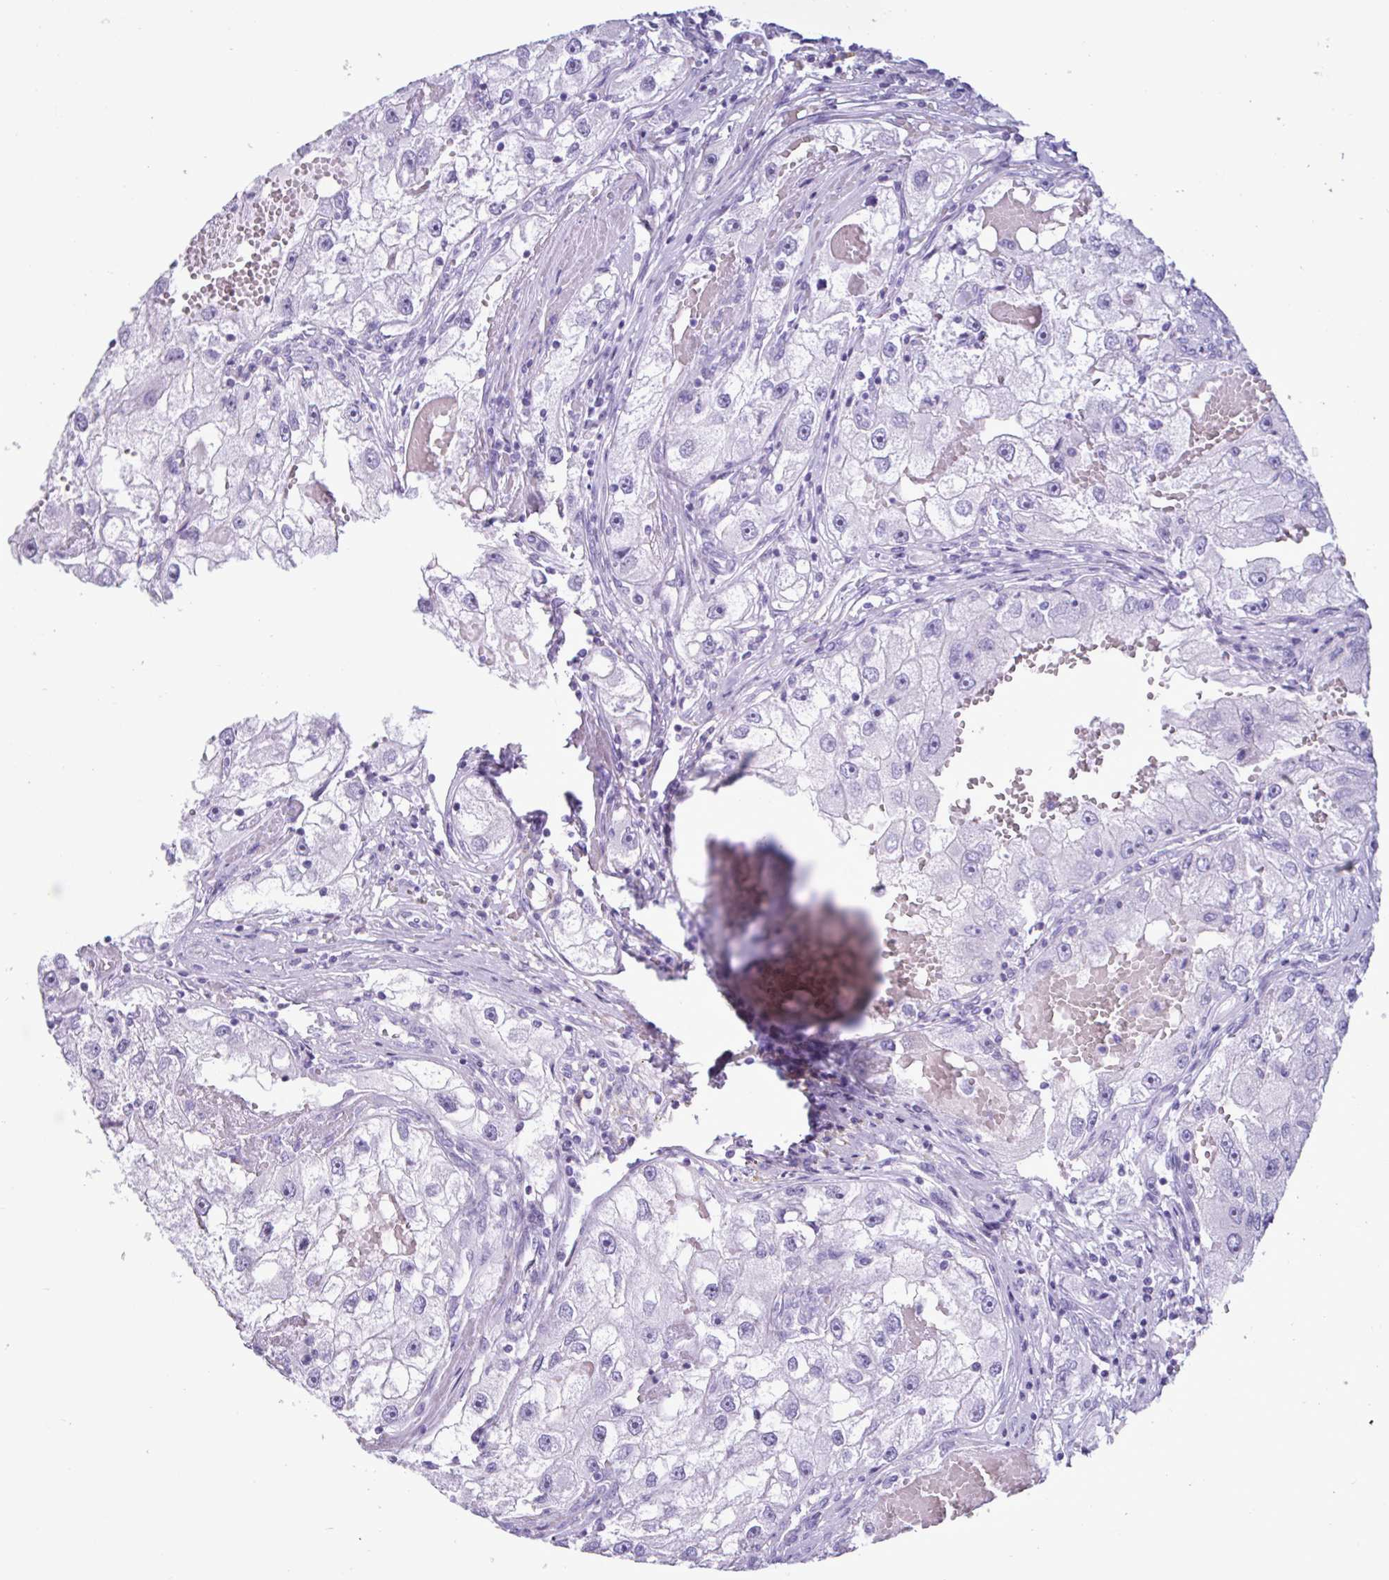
{"staining": {"intensity": "negative", "quantity": "none", "location": "none"}, "tissue": "renal cancer", "cell_type": "Tumor cells", "image_type": "cancer", "snomed": [{"axis": "morphology", "description": "Adenocarcinoma, NOS"}, {"axis": "topography", "description": "Kidney"}], "caption": "Immunohistochemistry of human renal cancer (adenocarcinoma) shows no expression in tumor cells.", "gene": "MRGPRG", "patient": {"sex": "male", "age": 63}}